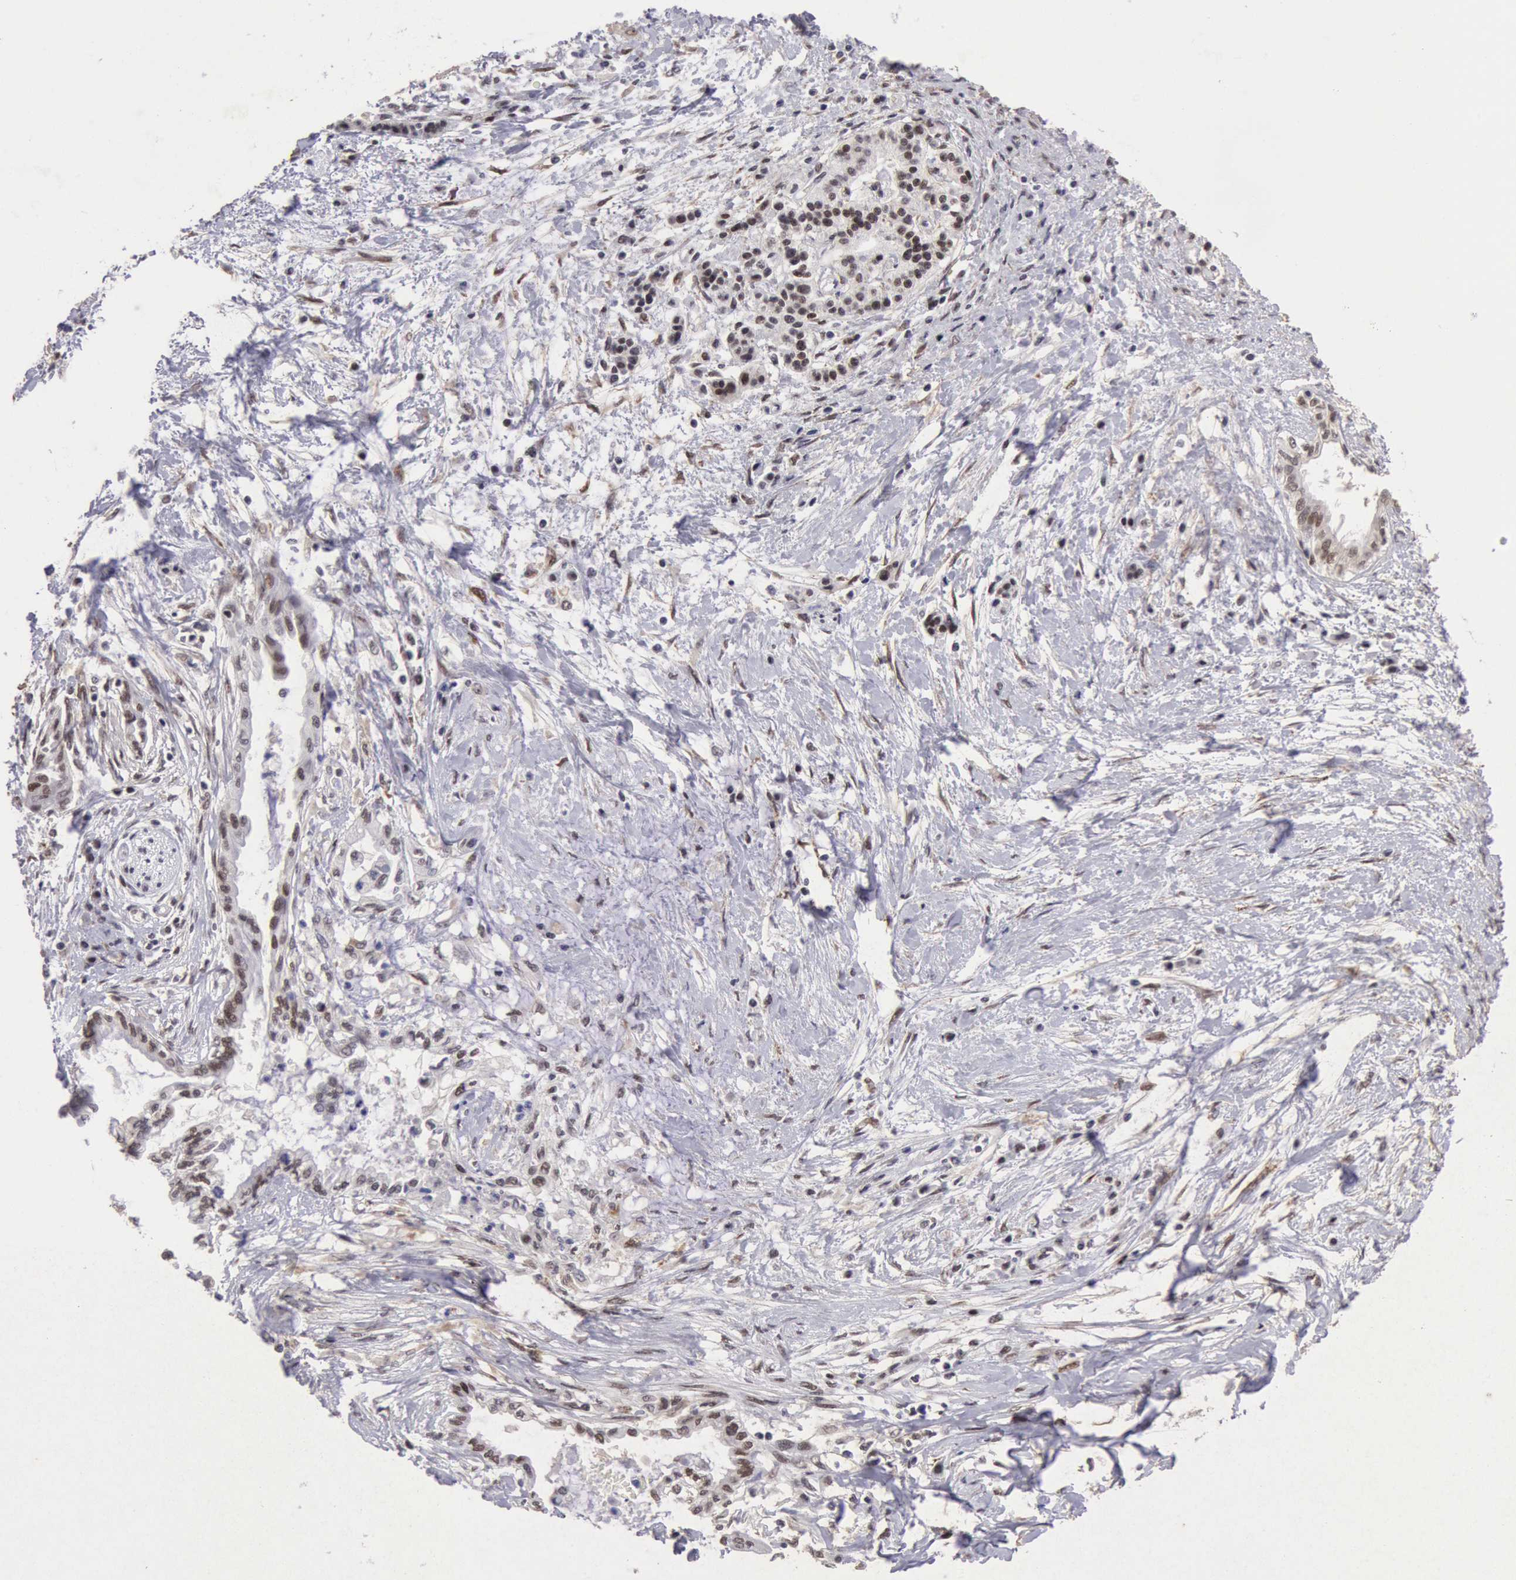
{"staining": {"intensity": "weak", "quantity": "25%-75%", "location": "nuclear"}, "tissue": "pancreatic cancer", "cell_type": "Tumor cells", "image_type": "cancer", "snomed": [{"axis": "morphology", "description": "Adenocarcinoma, NOS"}, {"axis": "topography", "description": "Pancreas"}], "caption": "This photomicrograph reveals IHC staining of pancreatic adenocarcinoma, with low weak nuclear positivity in approximately 25%-75% of tumor cells.", "gene": "CDKN2B", "patient": {"sex": "female", "age": 64}}